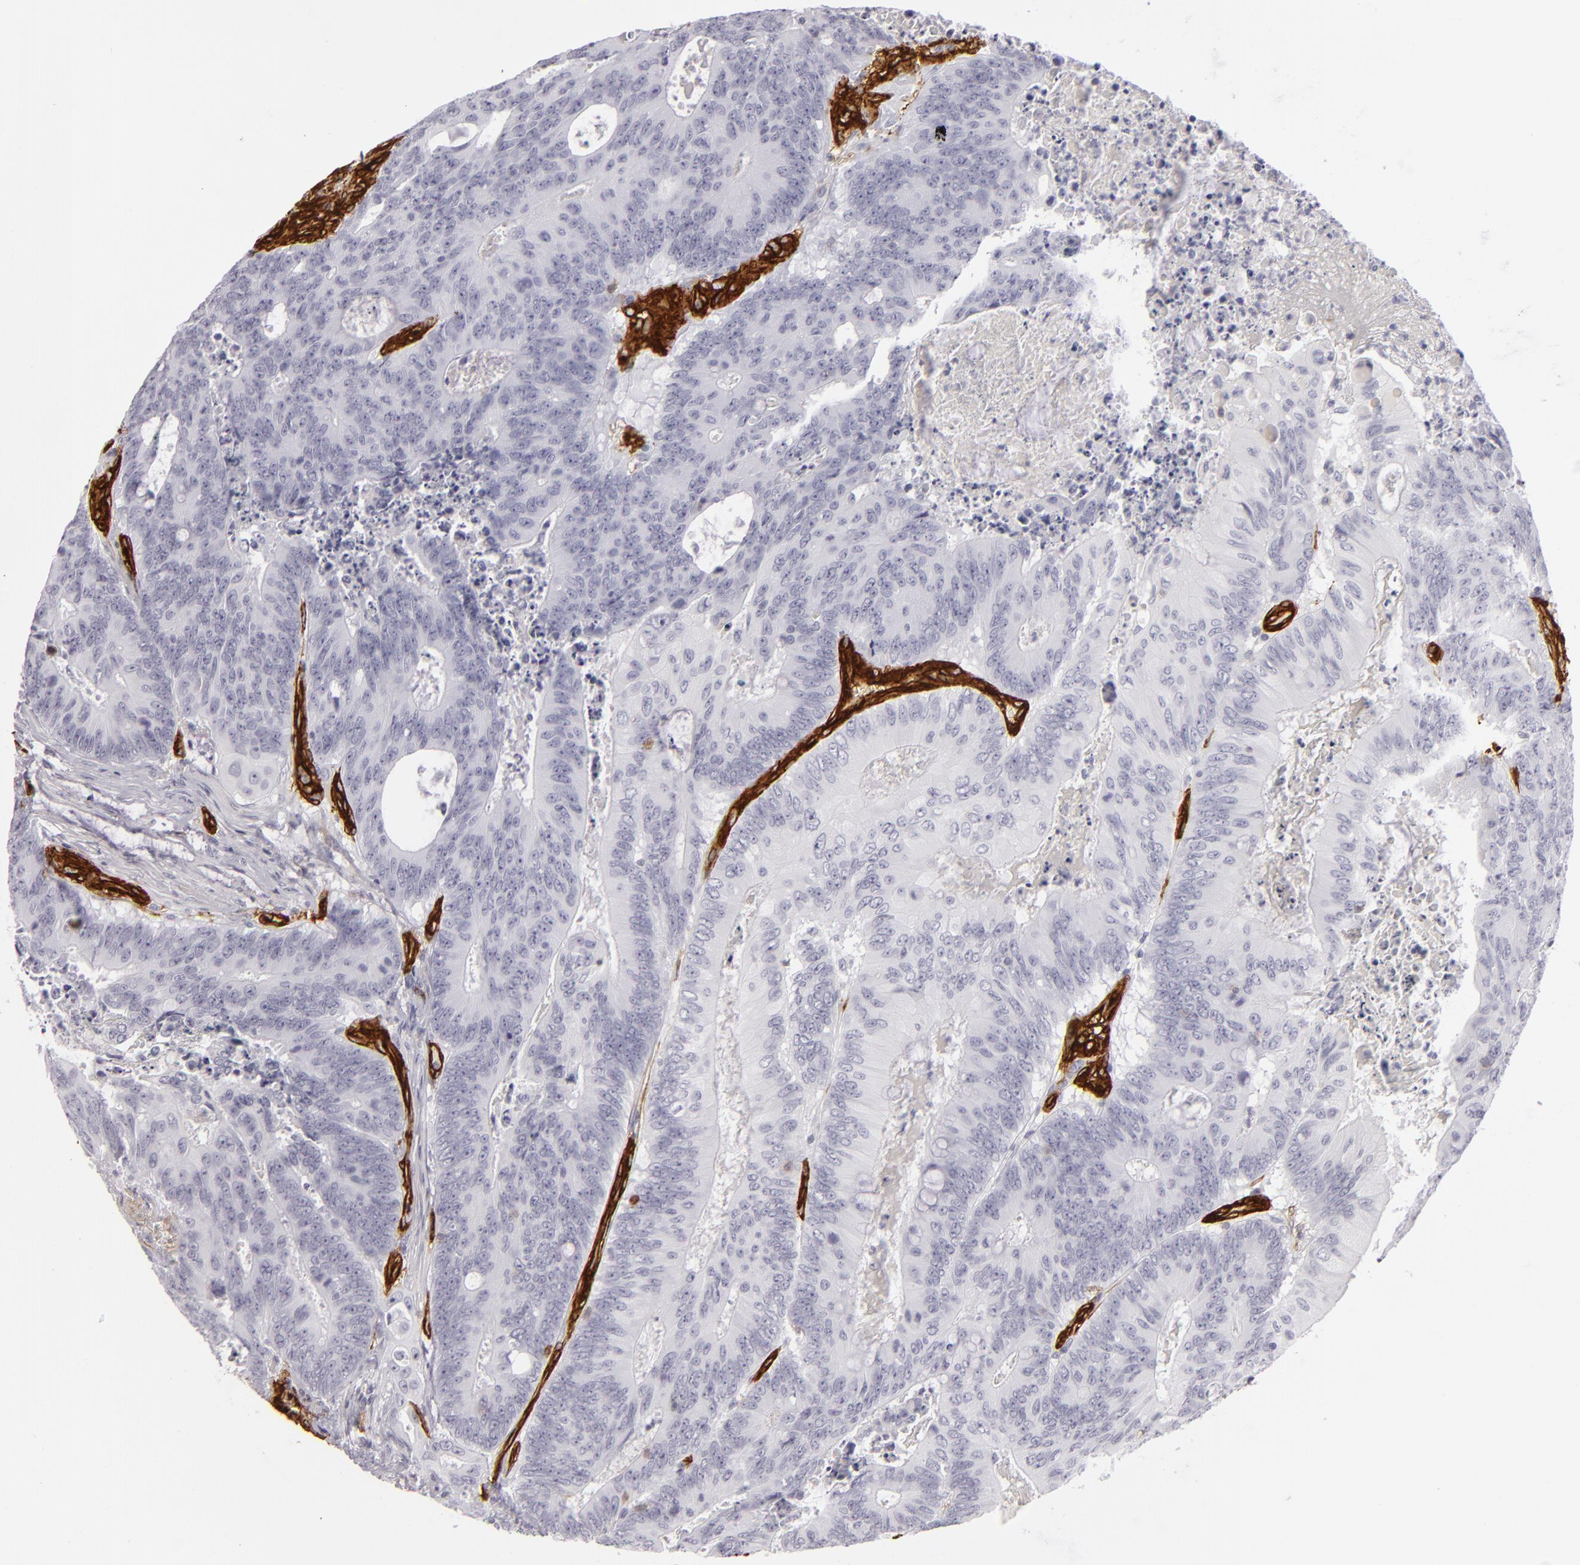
{"staining": {"intensity": "negative", "quantity": "none", "location": "none"}, "tissue": "colorectal cancer", "cell_type": "Tumor cells", "image_type": "cancer", "snomed": [{"axis": "morphology", "description": "Adenocarcinoma, NOS"}, {"axis": "topography", "description": "Colon"}], "caption": "IHC photomicrograph of colorectal cancer (adenocarcinoma) stained for a protein (brown), which reveals no positivity in tumor cells.", "gene": "MCAM", "patient": {"sex": "male", "age": 65}}